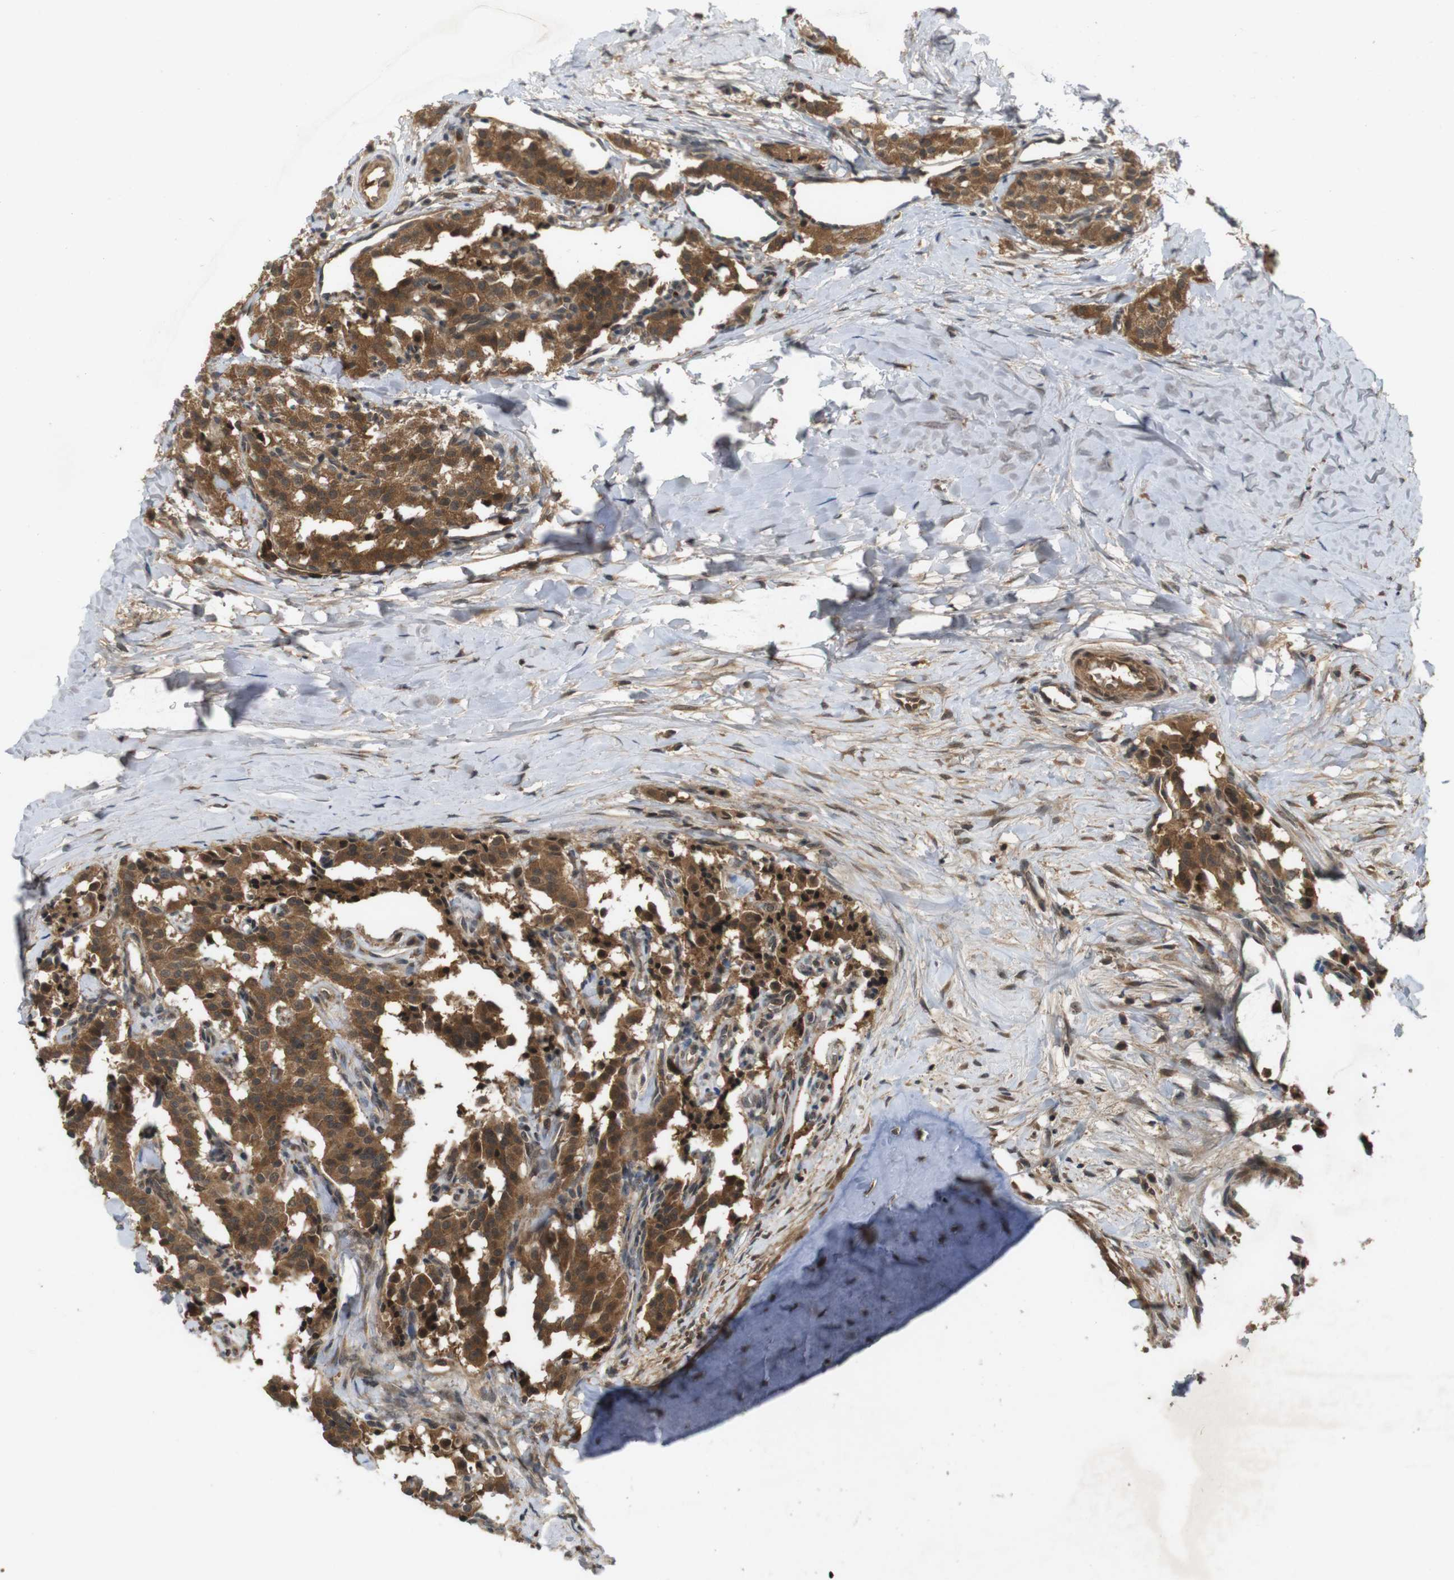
{"staining": {"intensity": "moderate", "quantity": ">75%", "location": "cytoplasmic/membranous"}, "tissue": "carcinoid", "cell_type": "Tumor cells", "image_type": "cancer", "snomed": [{"axis": "morphology", "description": "Carcinoid, malignant, NOS"}, {"axis": "topography", "description": "Lung"}], "caption": "A high-resolution photomicrograph shows immunohistochemistry staining of malignant carcinoid, which reveals moderate cytoplasmic/membranous expression in about >75% of tumor cells.", "gene": "NFKBIE", "patient": {"sex": "male", "age": 30}}